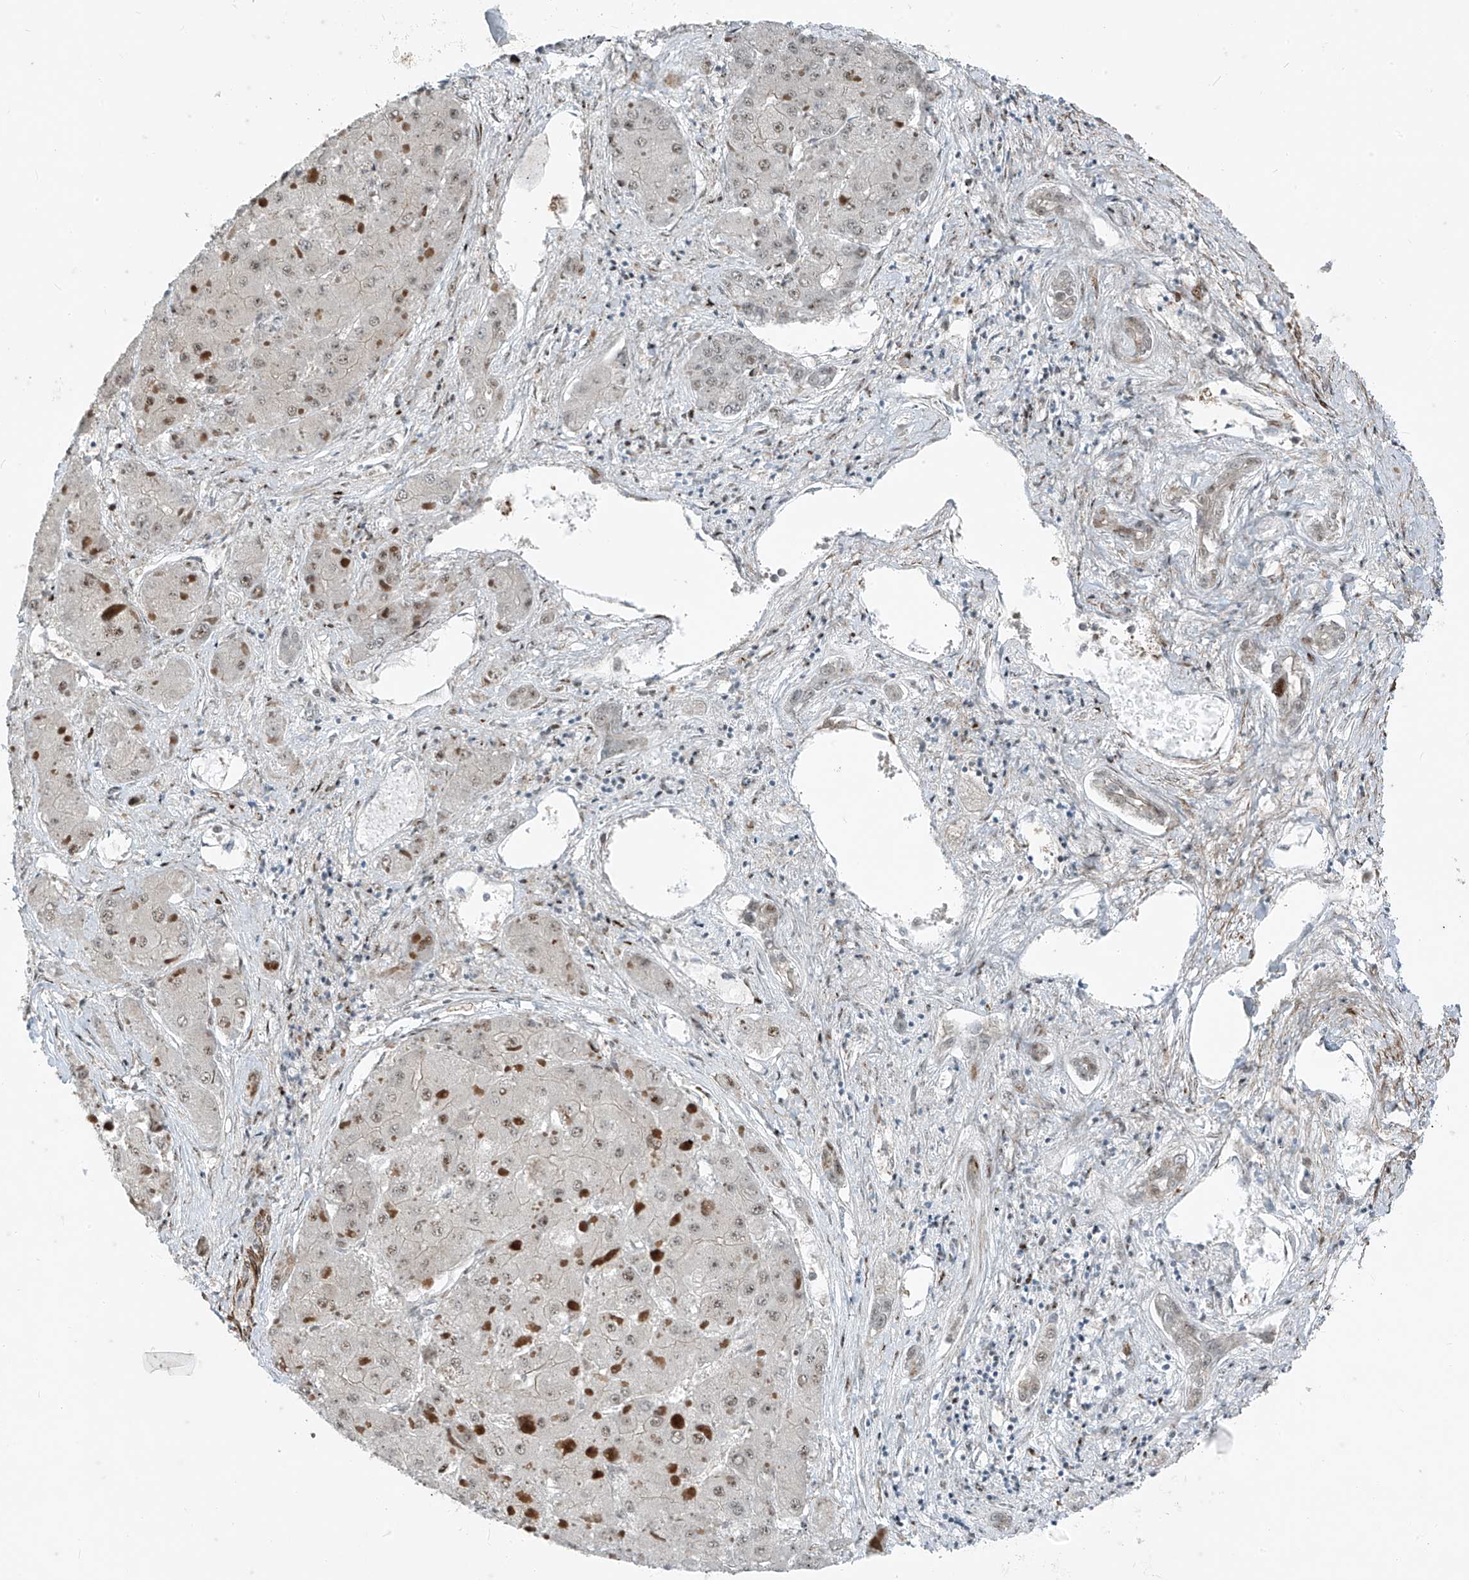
{"staining": {"intensity": "weak", "quantity": "25%-75%", "location": "nuclear"}, "tissue": "liver cancer", "cell_type": "Tumor cells", "image_type": "cancer", "snomed": [{"axis": "morphology", "description": "Carcinoma, Hepatocellular, NOS"}, {"axis": "topography", "description": "Liver"}], "caption": "Protein expression analysis of human liver hepatocellular carcinoma reveals weak nuclear staining in about 25%-75% of tumor cells.", "gene": "PPCS", "patient": {"sex": "female", "age": 73}}